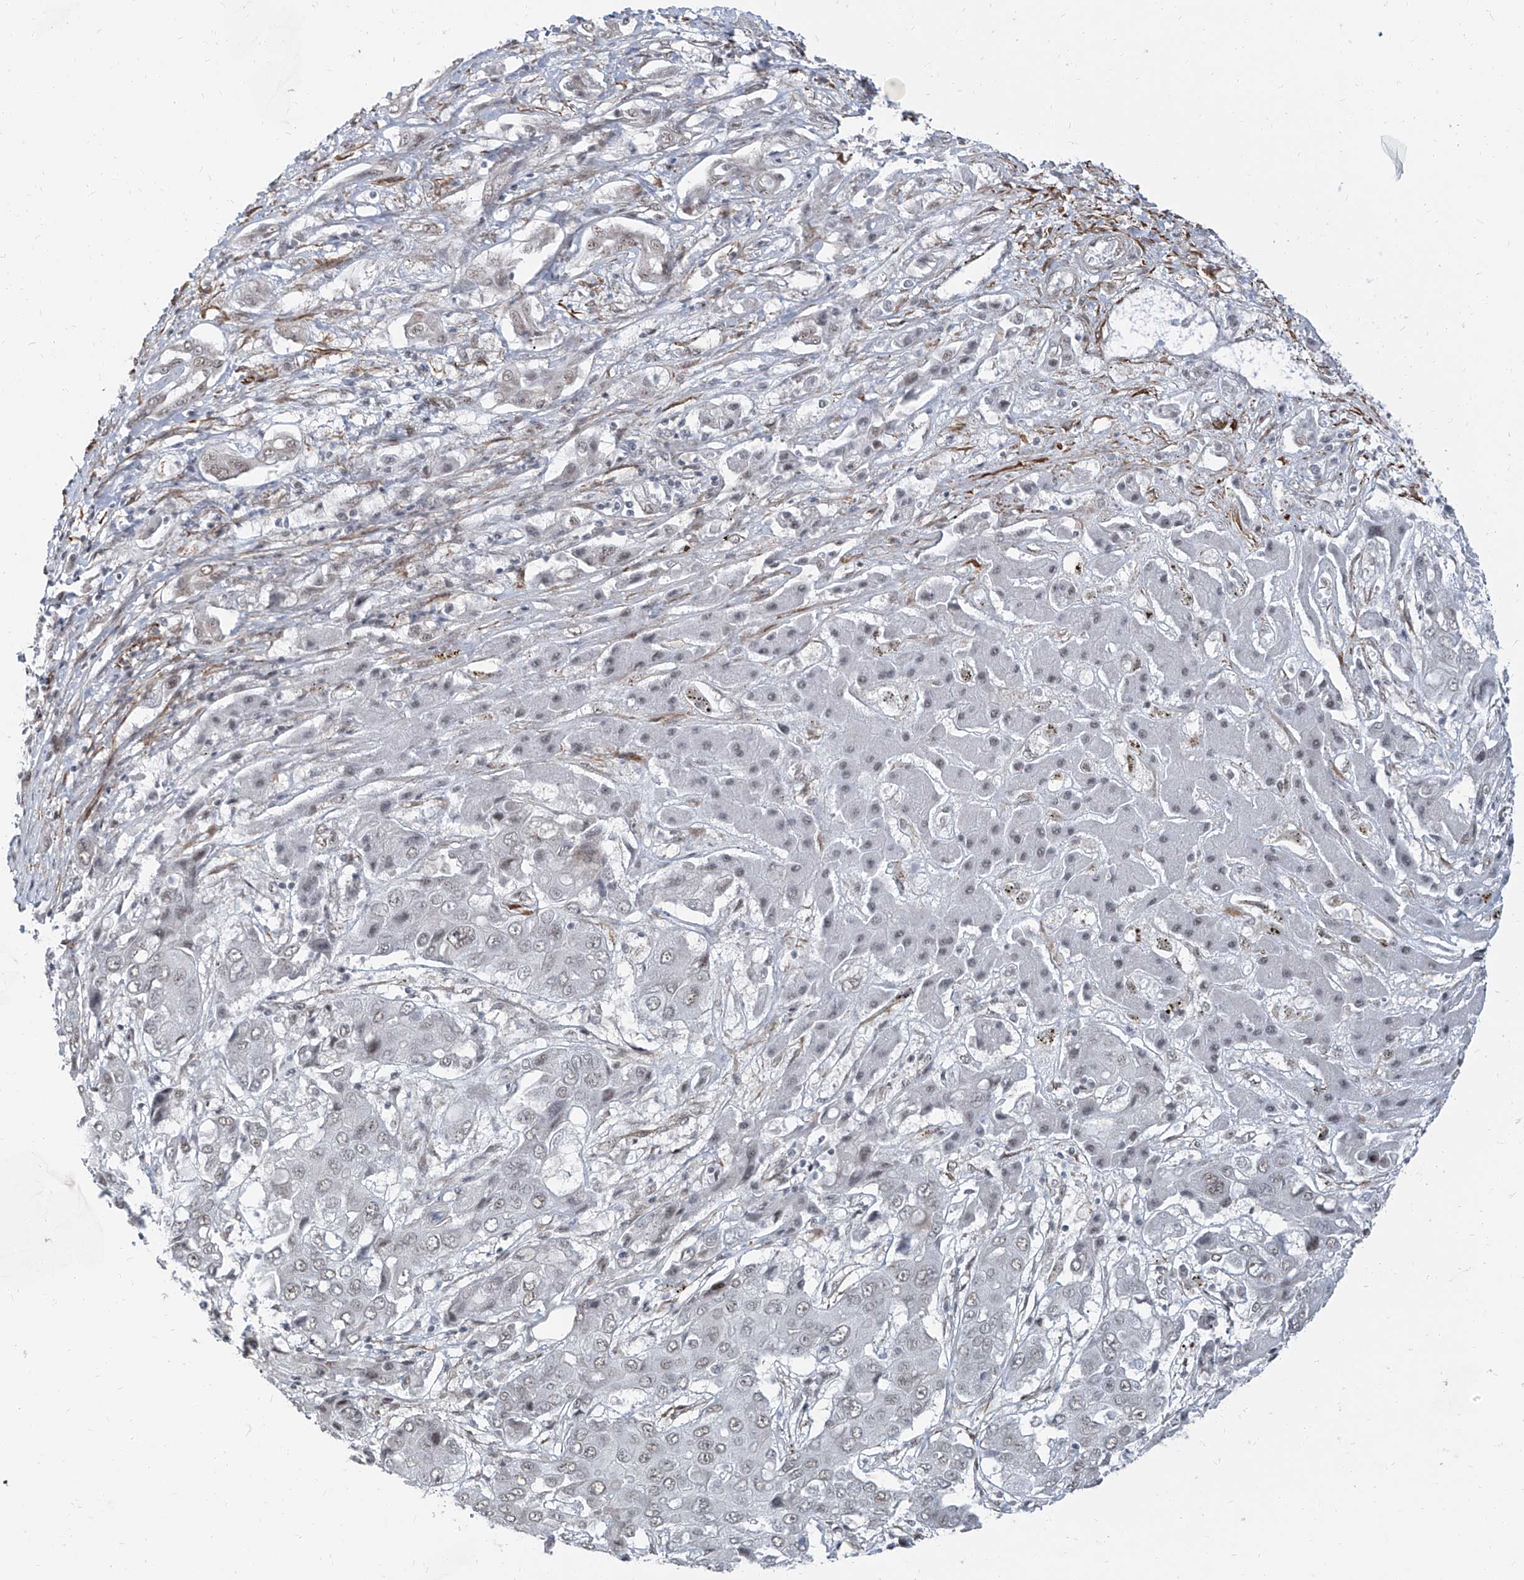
{"staining": {"intensity": "weak", "quantity": "<25%", "location": "nuclear"}, "tissue": "liver cancer", "cell_type": "Tumor cells", "image_type": "cancer", "snomed": [{"axis": "morphology", "description": "Cholangiocarcinoma"}, {"axis": "topography", "description": "Liver"}], "caption": "IHC image of human cholangiocarcinoma (liver) stained for a protein (brown), which exhibits no expression in tumor cells.", "gene": "TXLNB", "patient": {"sex": "male", "age": 67}}